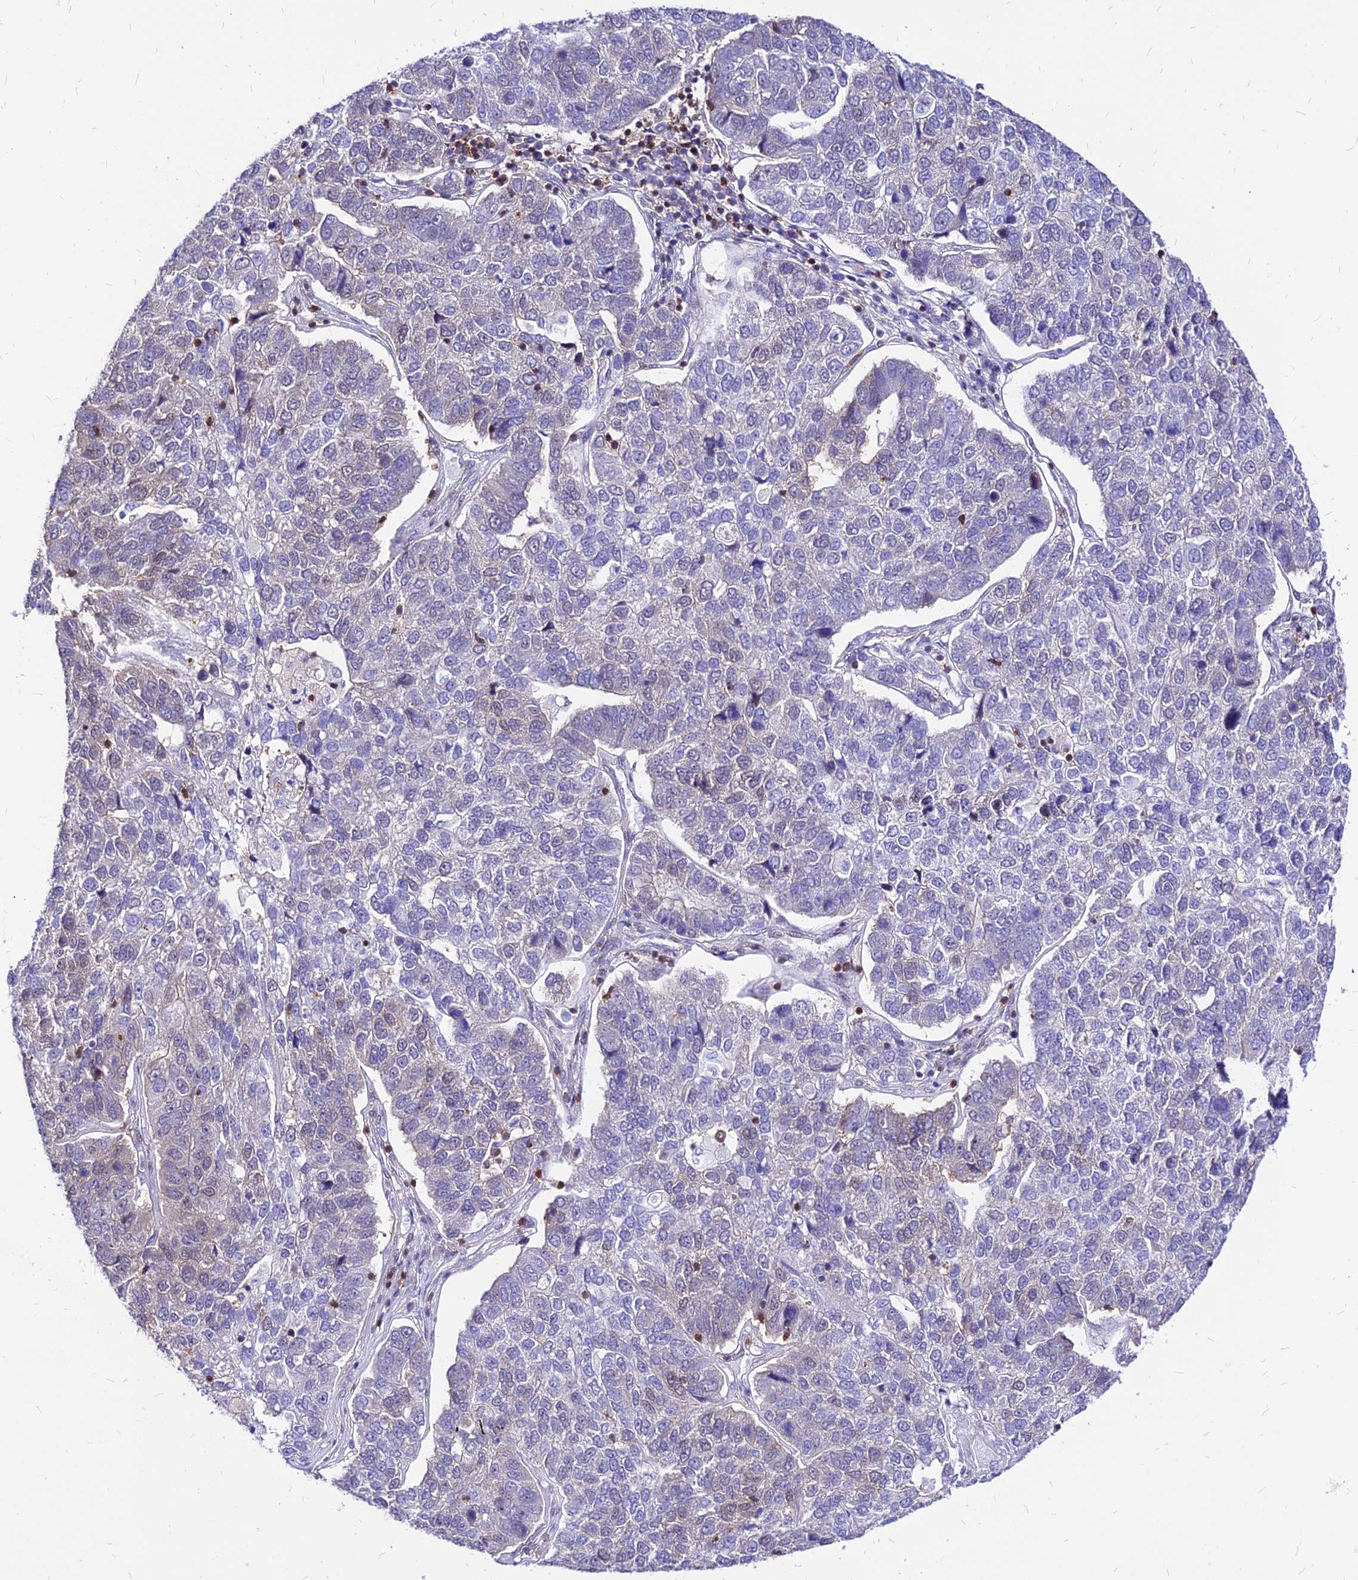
{"staining": {"intensity": "weak", "quantity": "<25%", "location": "nuclear"}, "tissue": "pancreatic cancer", "cell_type": "Tumor cells", "image_type": "cancer", "snomed": [{"axis": "morphology", "description": "Adenocarcinoma, NOS"}, {"axis": "topography", "description": "Pancreas"}], "caption": "A high-resolution micrograph shows immunohistochemistry staining of adenocarcinoma (pancreatic), which reveals no significant positivity in tumor cells. (Immunohistochemistry, brightfield microscopy, high magnification).", "gene": "PAXX", "patient": {"sex": "female", "age": 61}}